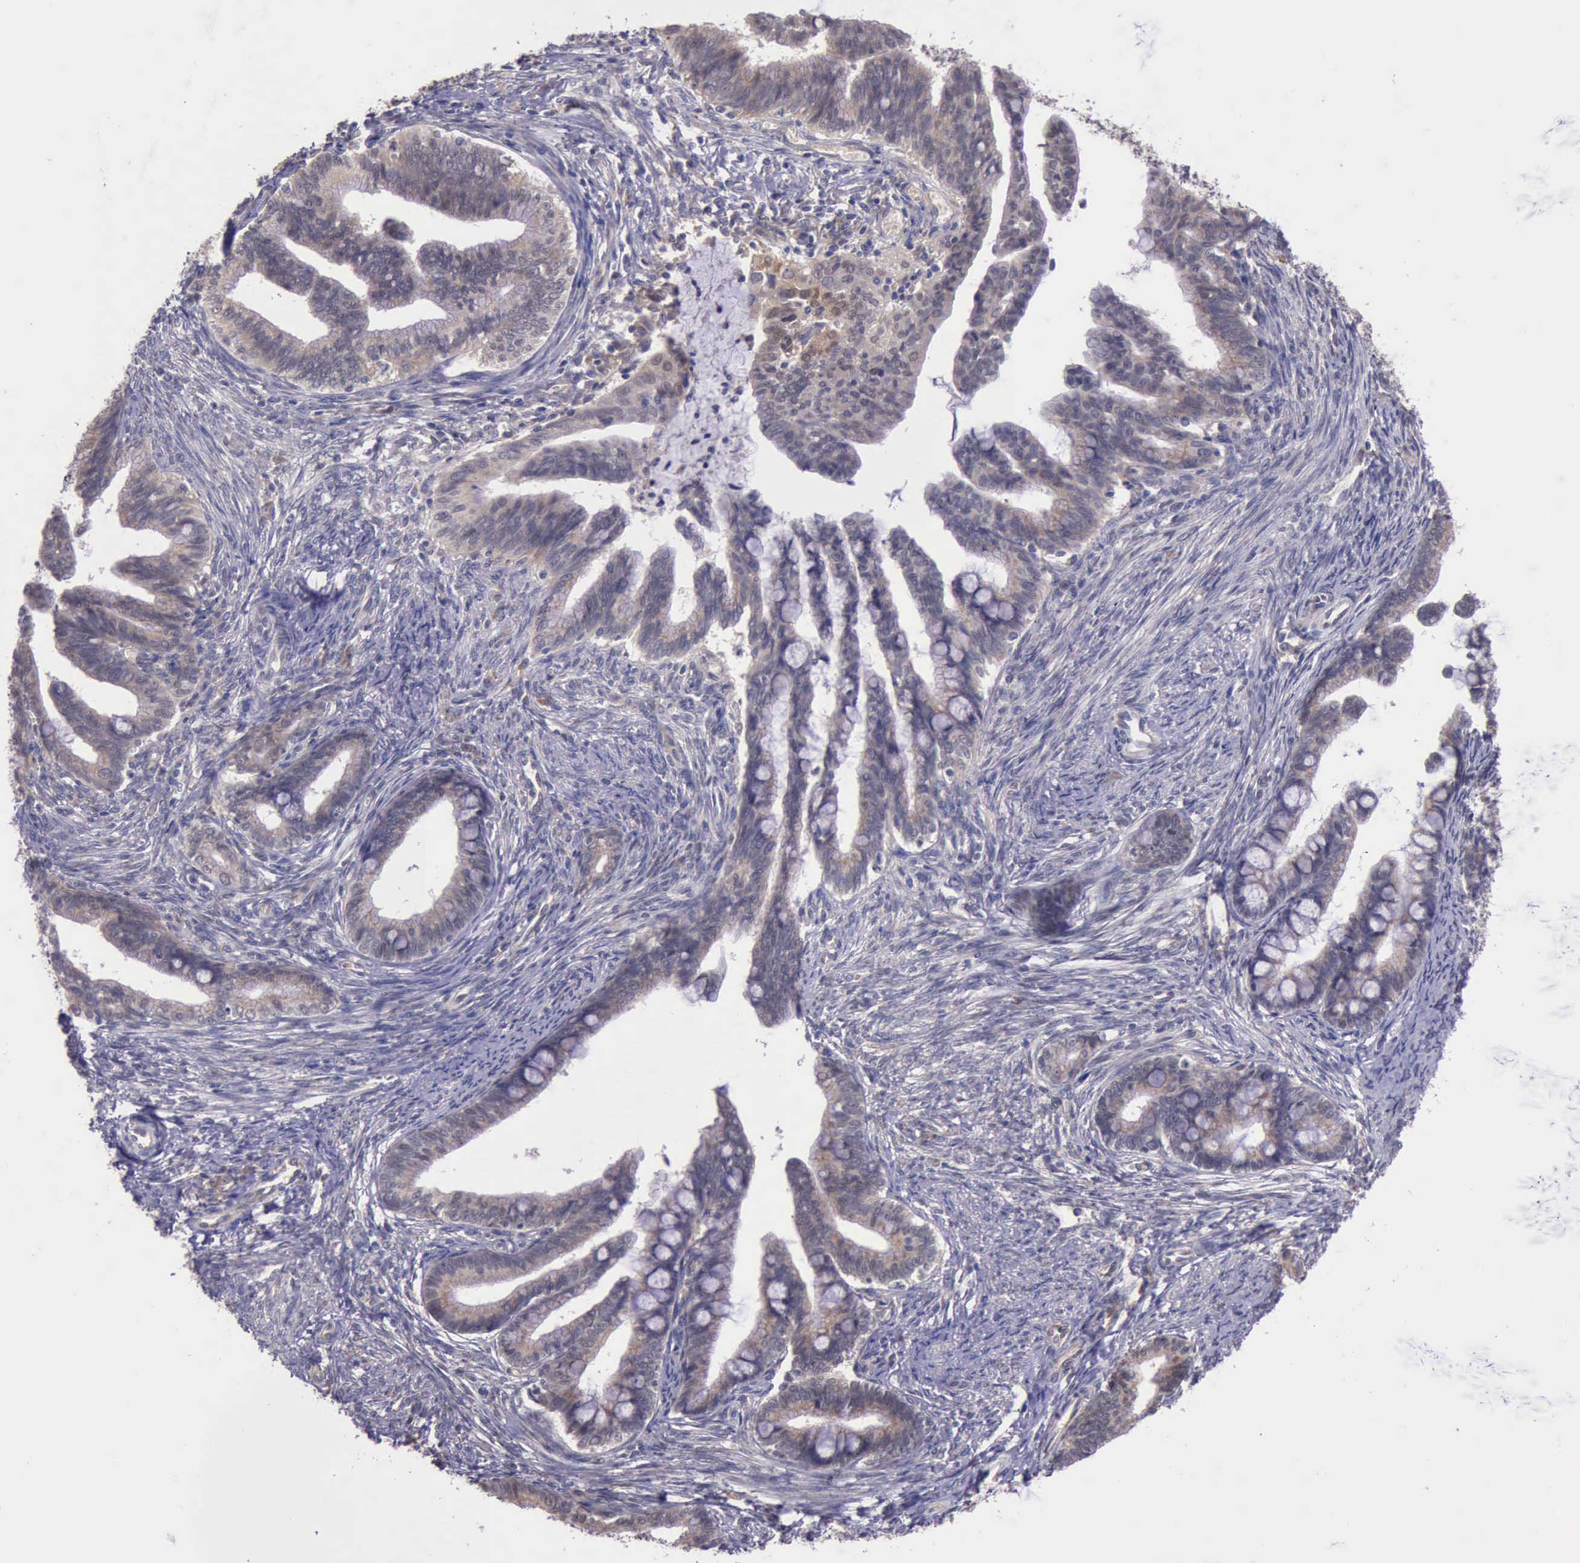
{"staining": {"intensity": "weak", "quantity": ">75%", "location": "cytoplasmic/membranous"}, "tissue": "cervical cancer", "cell_type": "Tumor cells", "image_type": "cancer", "snomed": [{"axis": "morphology", "description": "Adenocarcinoma, NOS"}, {"axis": "topography", "description": "Cervix"}], "caption": "DAB immunohistochemical staining of cervical cancer (adenocarcinoma) reveals weak cytoplasmic/membranous protein staining in about >75% of tumor cells.", "gene": "PLEK2", "patient": {"sex": "female", "age": 36}}